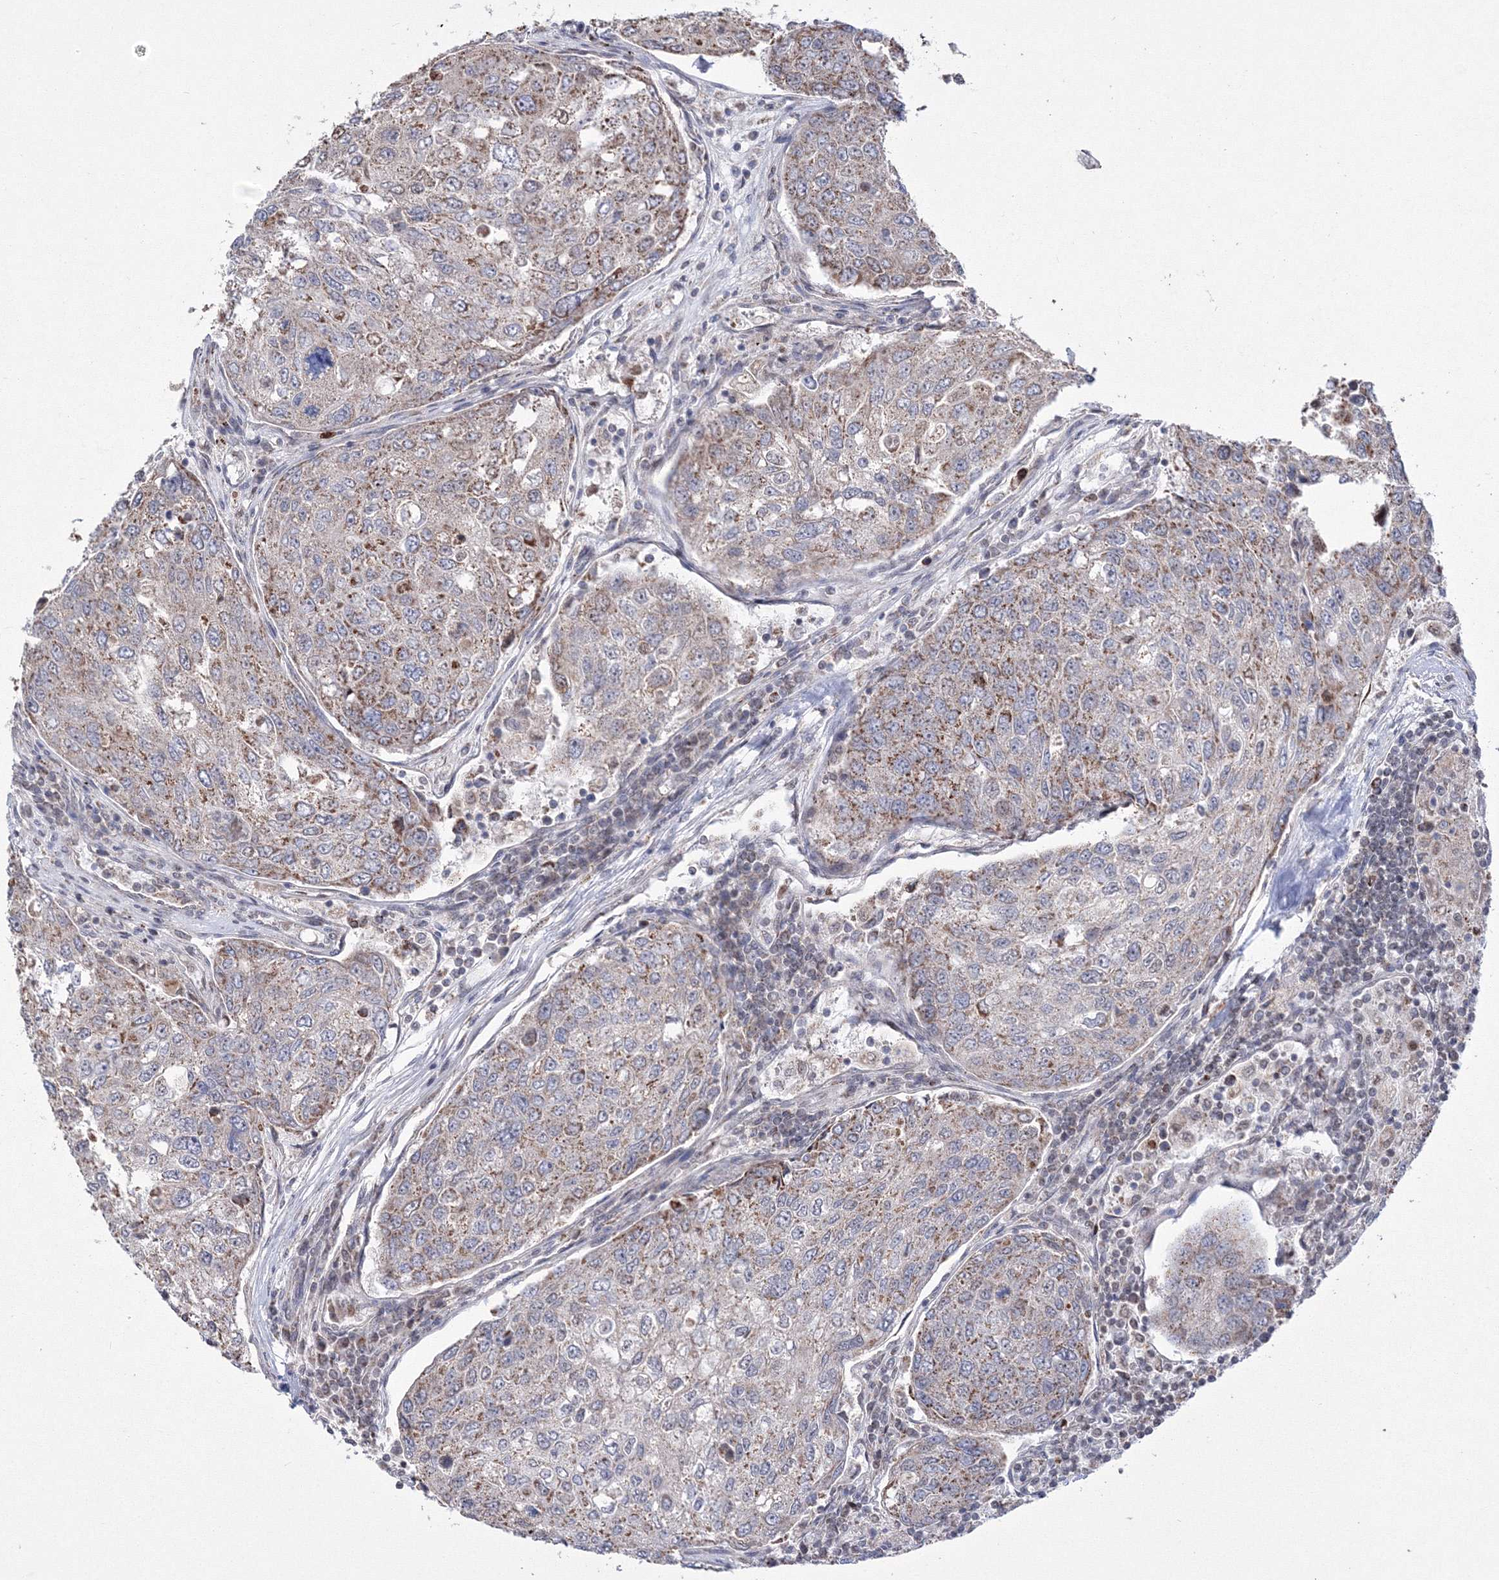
{"staining": {"intensity": "moderate", "quantity": "25%-75%", "location": "cytoplasmic/membranous"}, "tissue": "urothelial cancer", "cell_type": "Tumor cells", "image_type": "cancer", "snomed": [{"axis": "morphology", "description": "Urothelial carcinoma, High grade"}, {"axis": "topography", "description": "Lymph node"}, {"axis": "topography", "description": "Urinary bladder"}], "caption": "Protein analysis of urothelial cancer tissue reveals moderate cytoplasmic/membranous staining in about 25%-75% of tumor cells.", "gene": "GRSF1", "patient": {"sex": "male", "age": 51}}